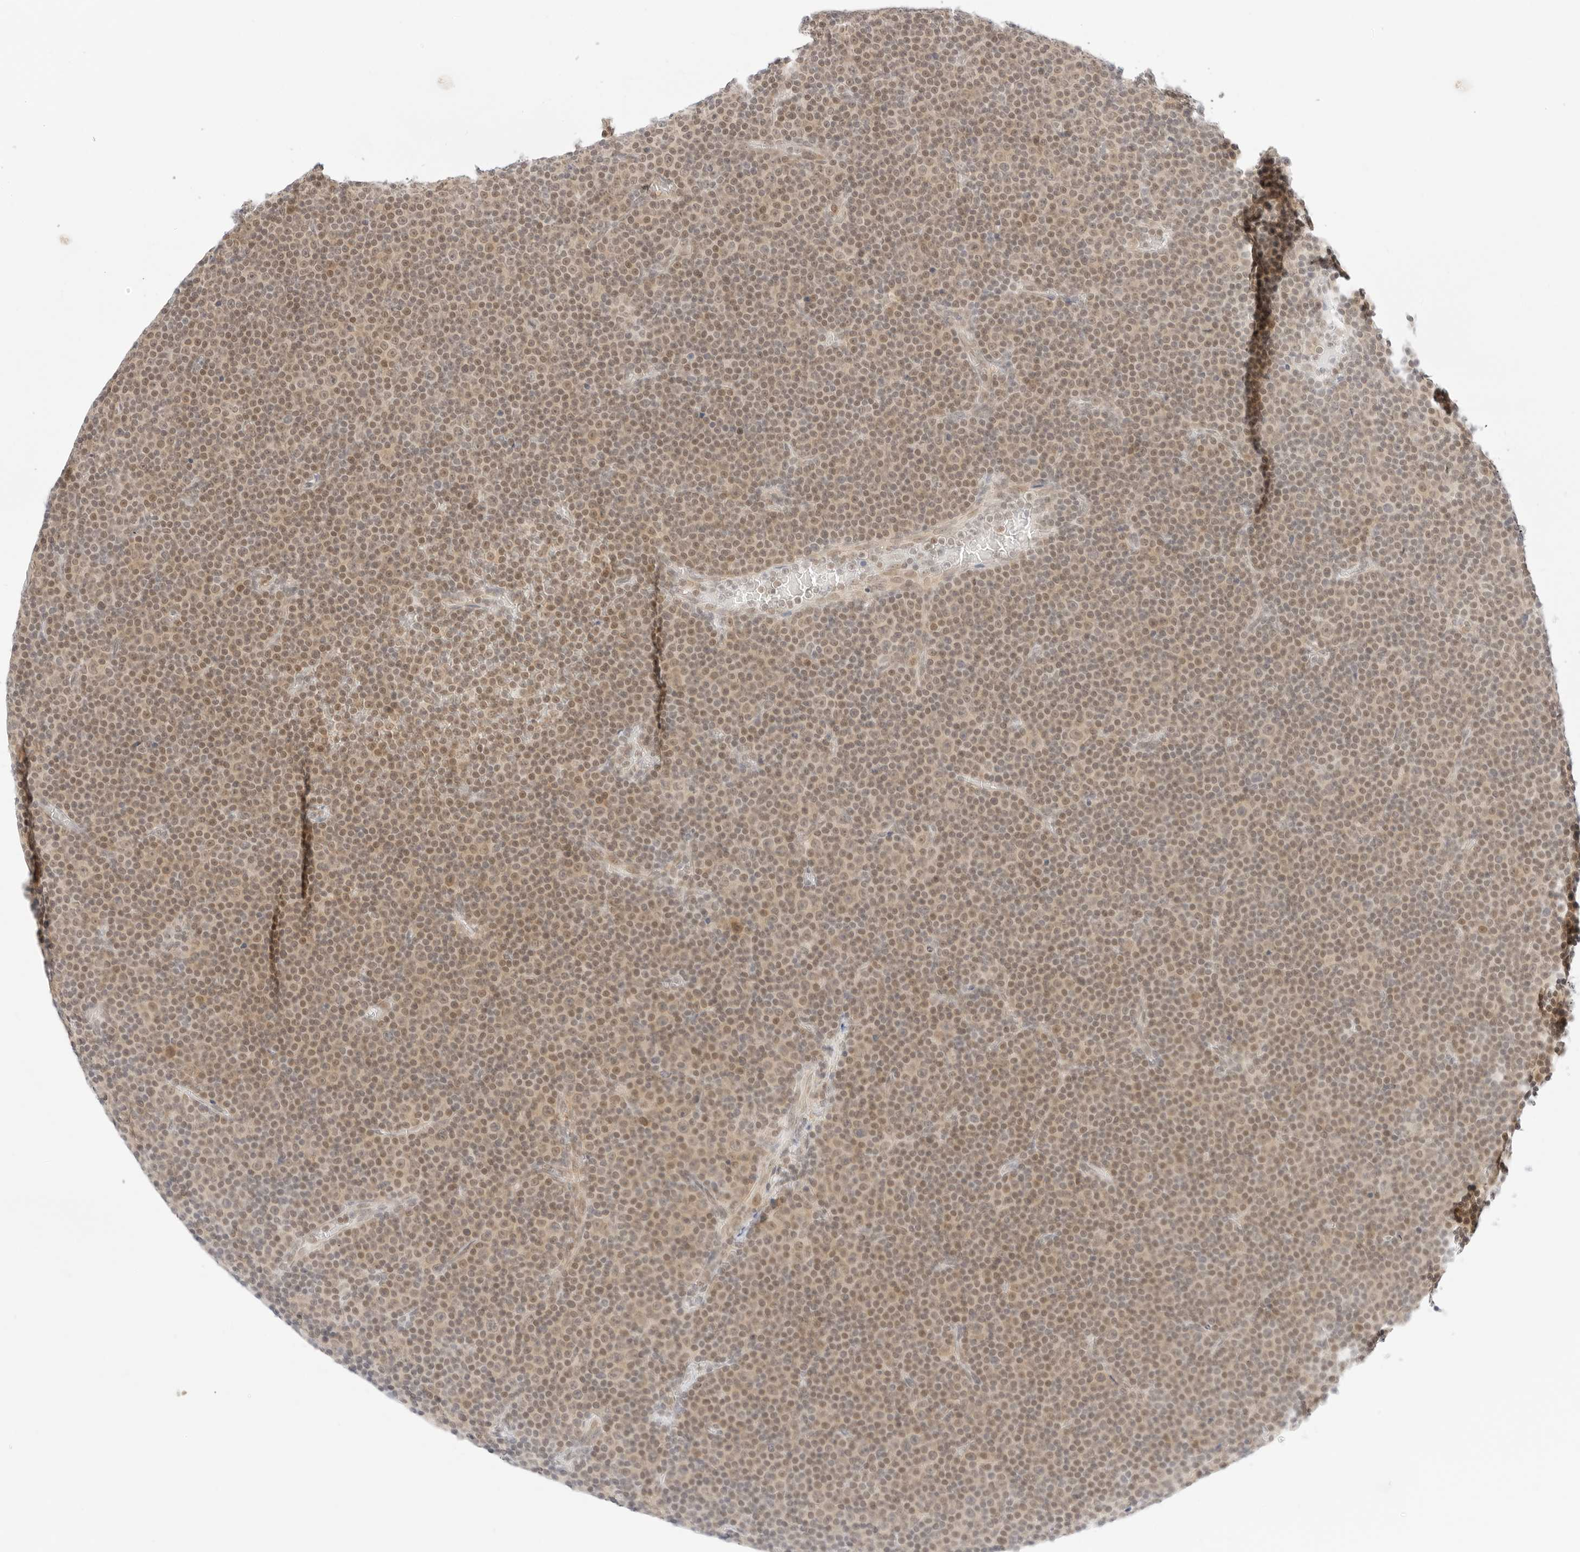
{"staining": {"intensity": "weak", "quantity": ">75%", "location": "nuclear"}, "tissue": "lymphoma", "cell_type": "Tumor cells", "image_type": "cancer", "snomed": [{"axis": "morphology", "description": "Malignant lymphoma, non-Hodgkin's type, Low grade"}, {"axis": "topography", "description": "Lymph node"}], "caption": "This image reveals immunohistochemistry (IHC) staining of human low-grade malignant lymphoma, non-Hodgkin's type, with low weak nuclear positivity in about >75% of tumor cells.", "gene": "POLR3C", "patient": {"sex": "female", "age": 67}}